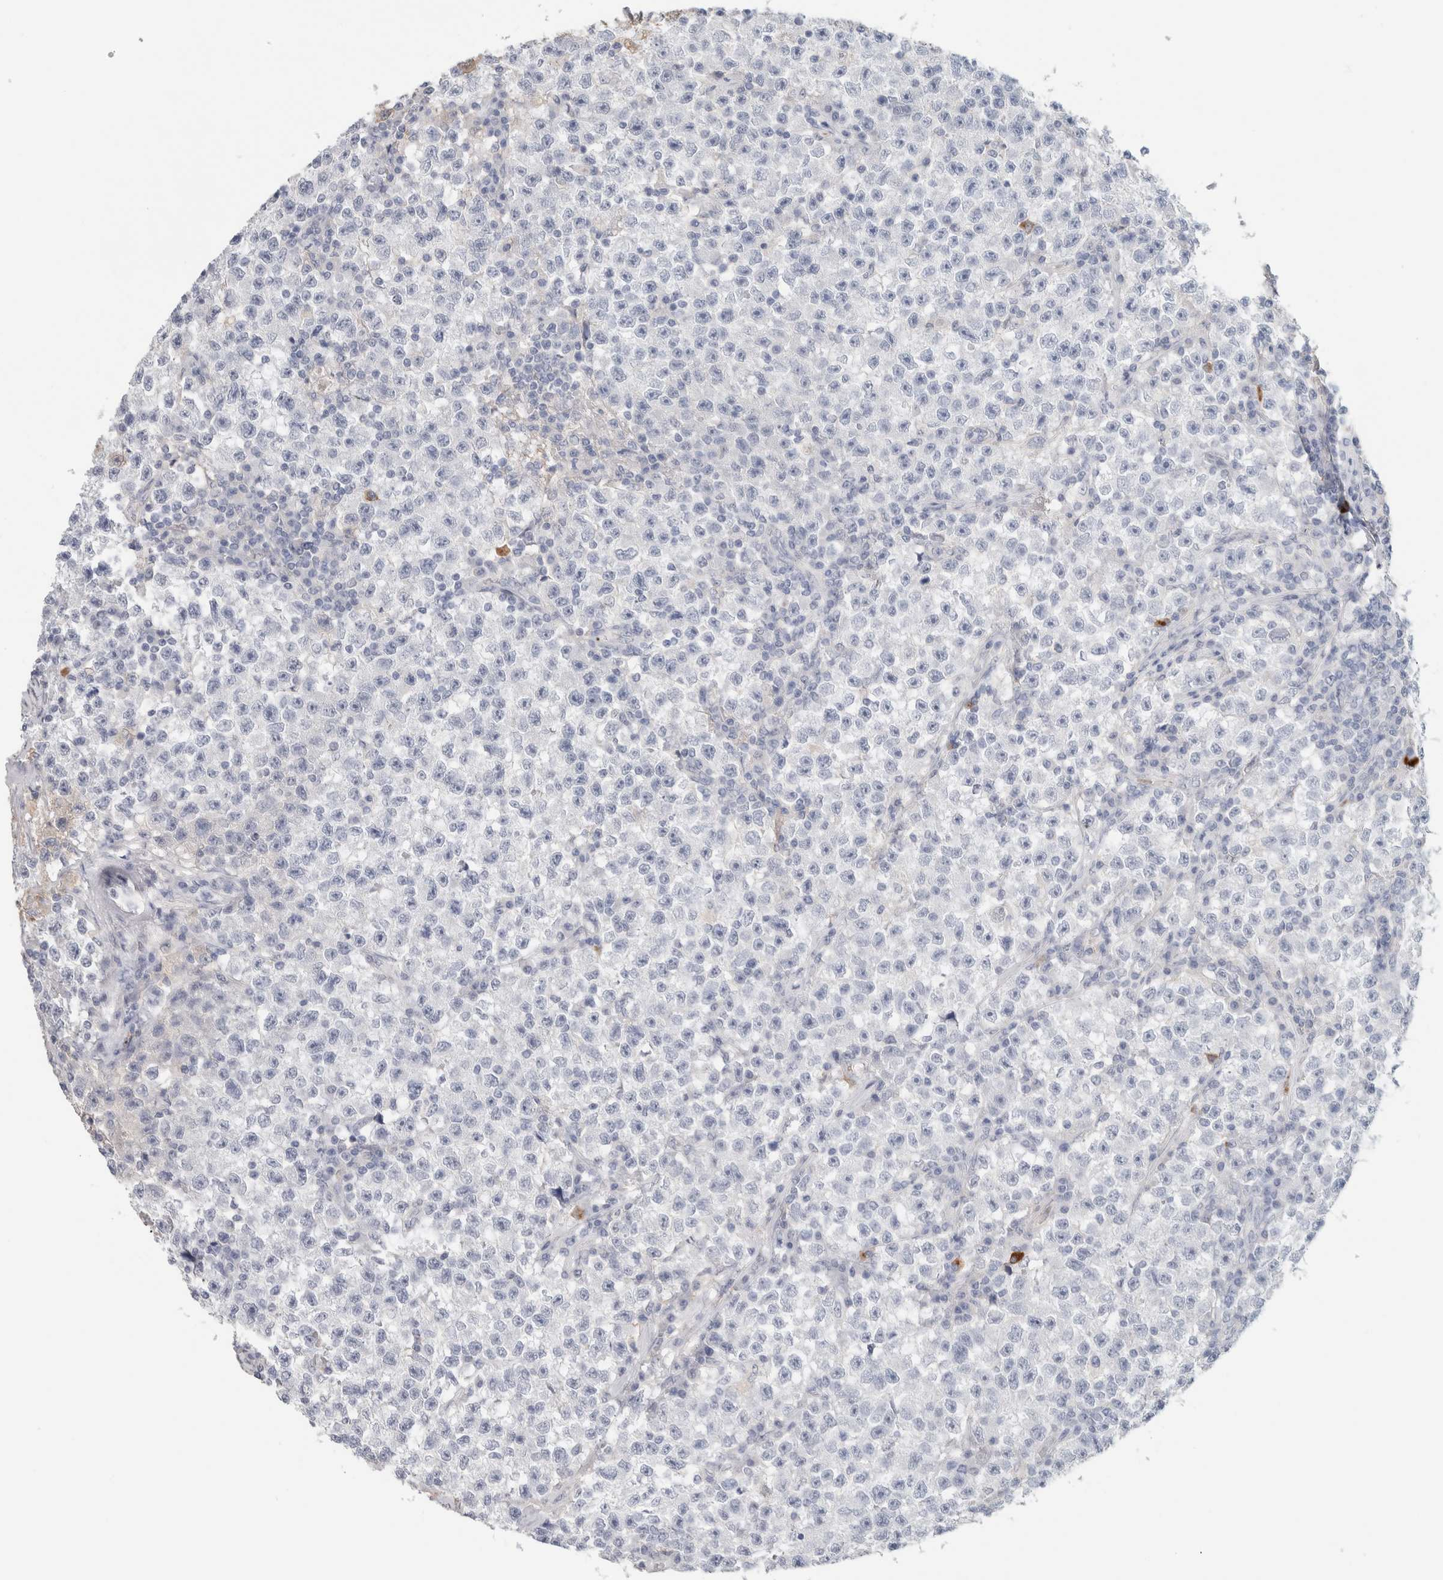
{"staining": {"intensity": "negative", "quantity": "none", "location": "none"}, "tissue": "testis cancer", "cell_type": "Tumor cells", "image_type": "cancer", "snomed": [{"axis": "morphology", "description": "Seminoma, NOS"}, {"axis": "topography", "description": "Testis"}], "caption": "Immunohistochemical staining of seminoma (testis) exhibits no significant expression in tumor cells.", "gene": "IL6", "patient": {"sex": "male", "age": 22}}